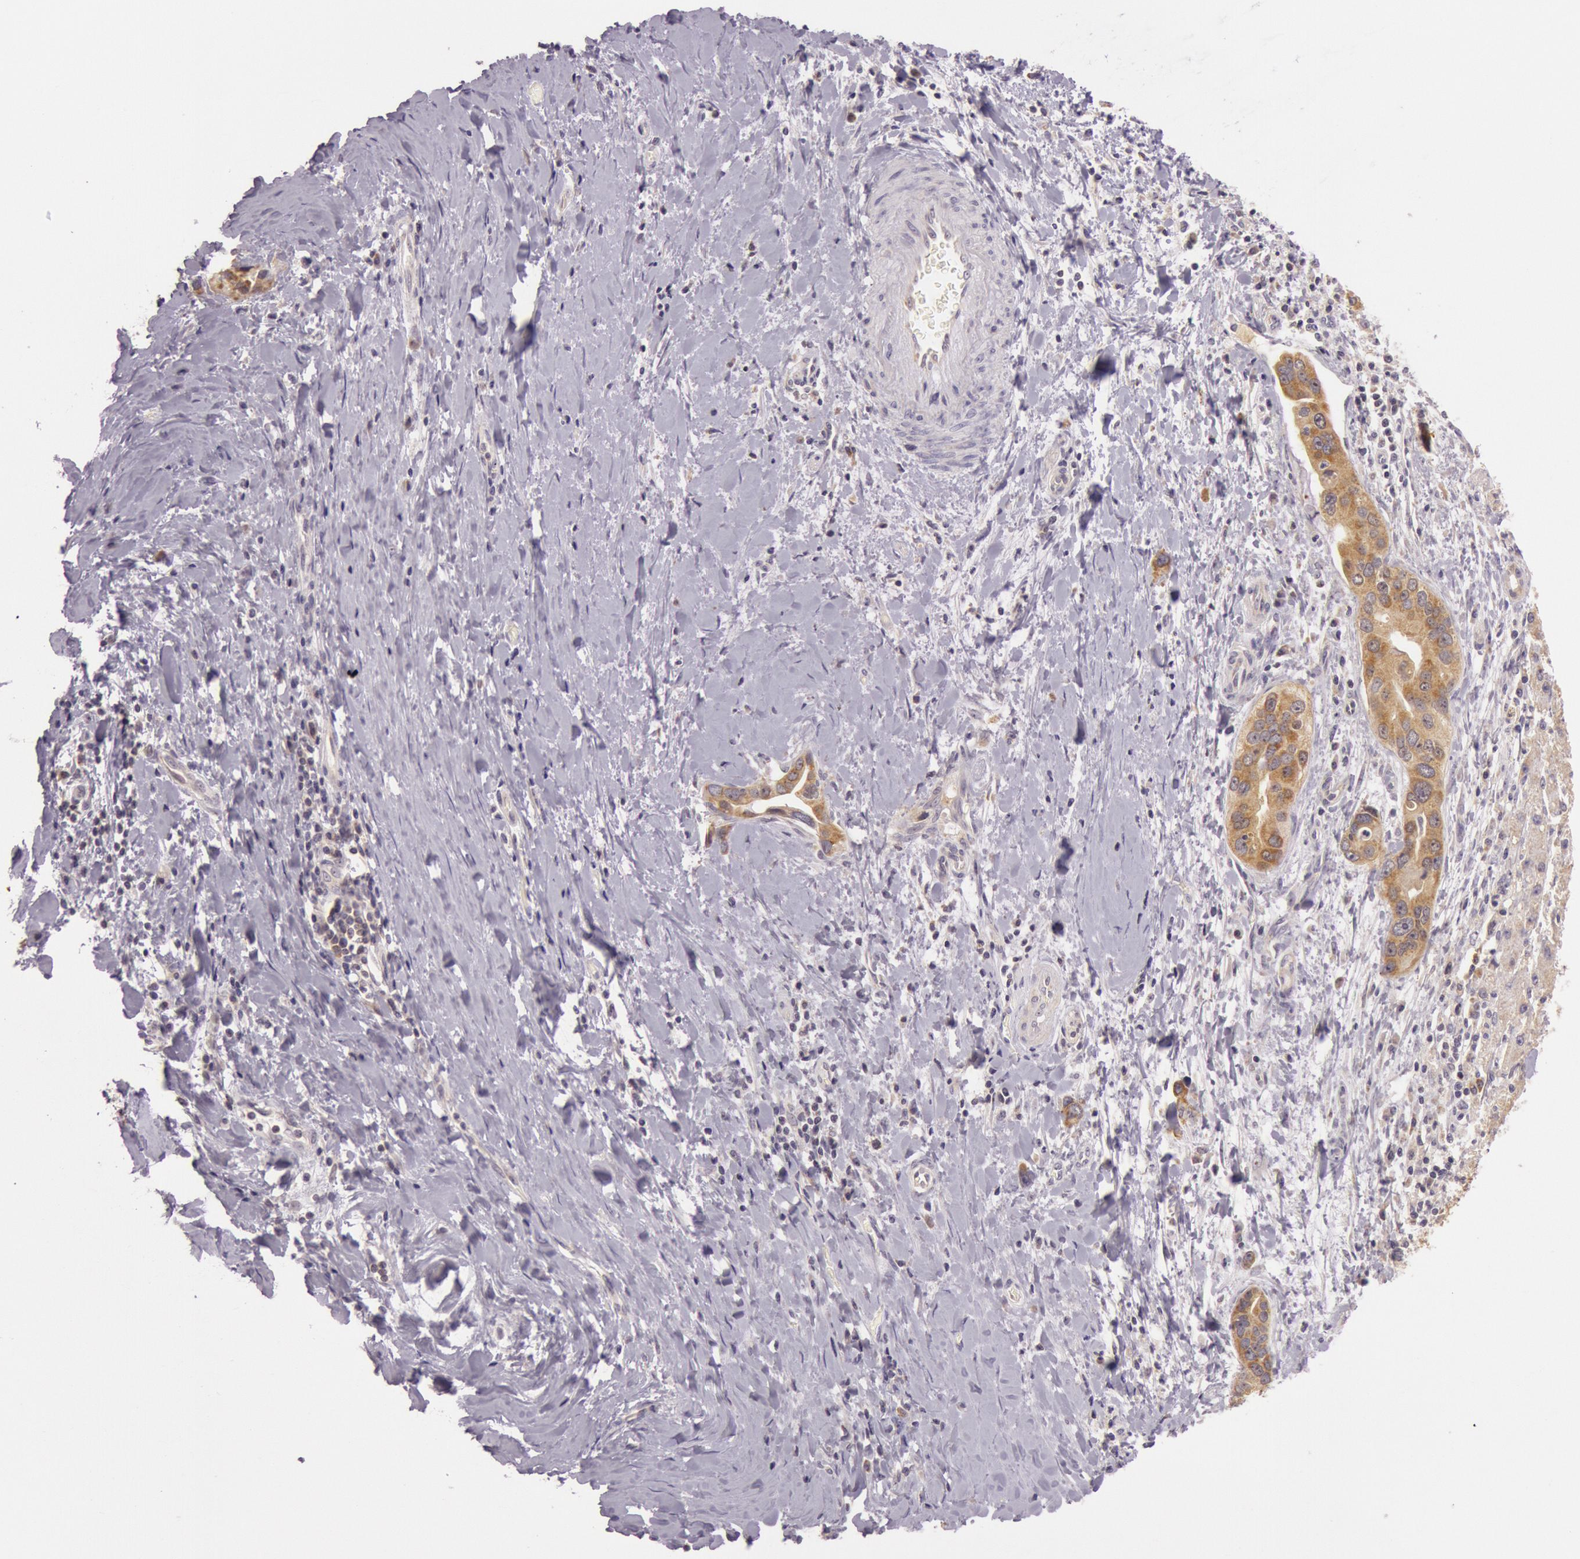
{"staining": {"intensity": "moderate", "quantity": ">75%", "location": "cytoplasmic/membranous"}, "tissue": "liver cancer", "cell_type": "Tumor cells", "image_type": "cancer", "snomed": [{"axis": "morphology", "description": "Cholangiocarcinoma"}, {"axis": "topography", "description": "Liver"}], "caption": "DAB immunohistochemical staining of liver cancer exhibits moderate cytoplasmic/membranous protein staining in about >75% of tumor cells. (DAB (3,3'-diaminobenzidine) IHC with brightfield microscopy, high magnification).", "gene": "CDK16", "patient": {"sex": "female", "age": 65}}